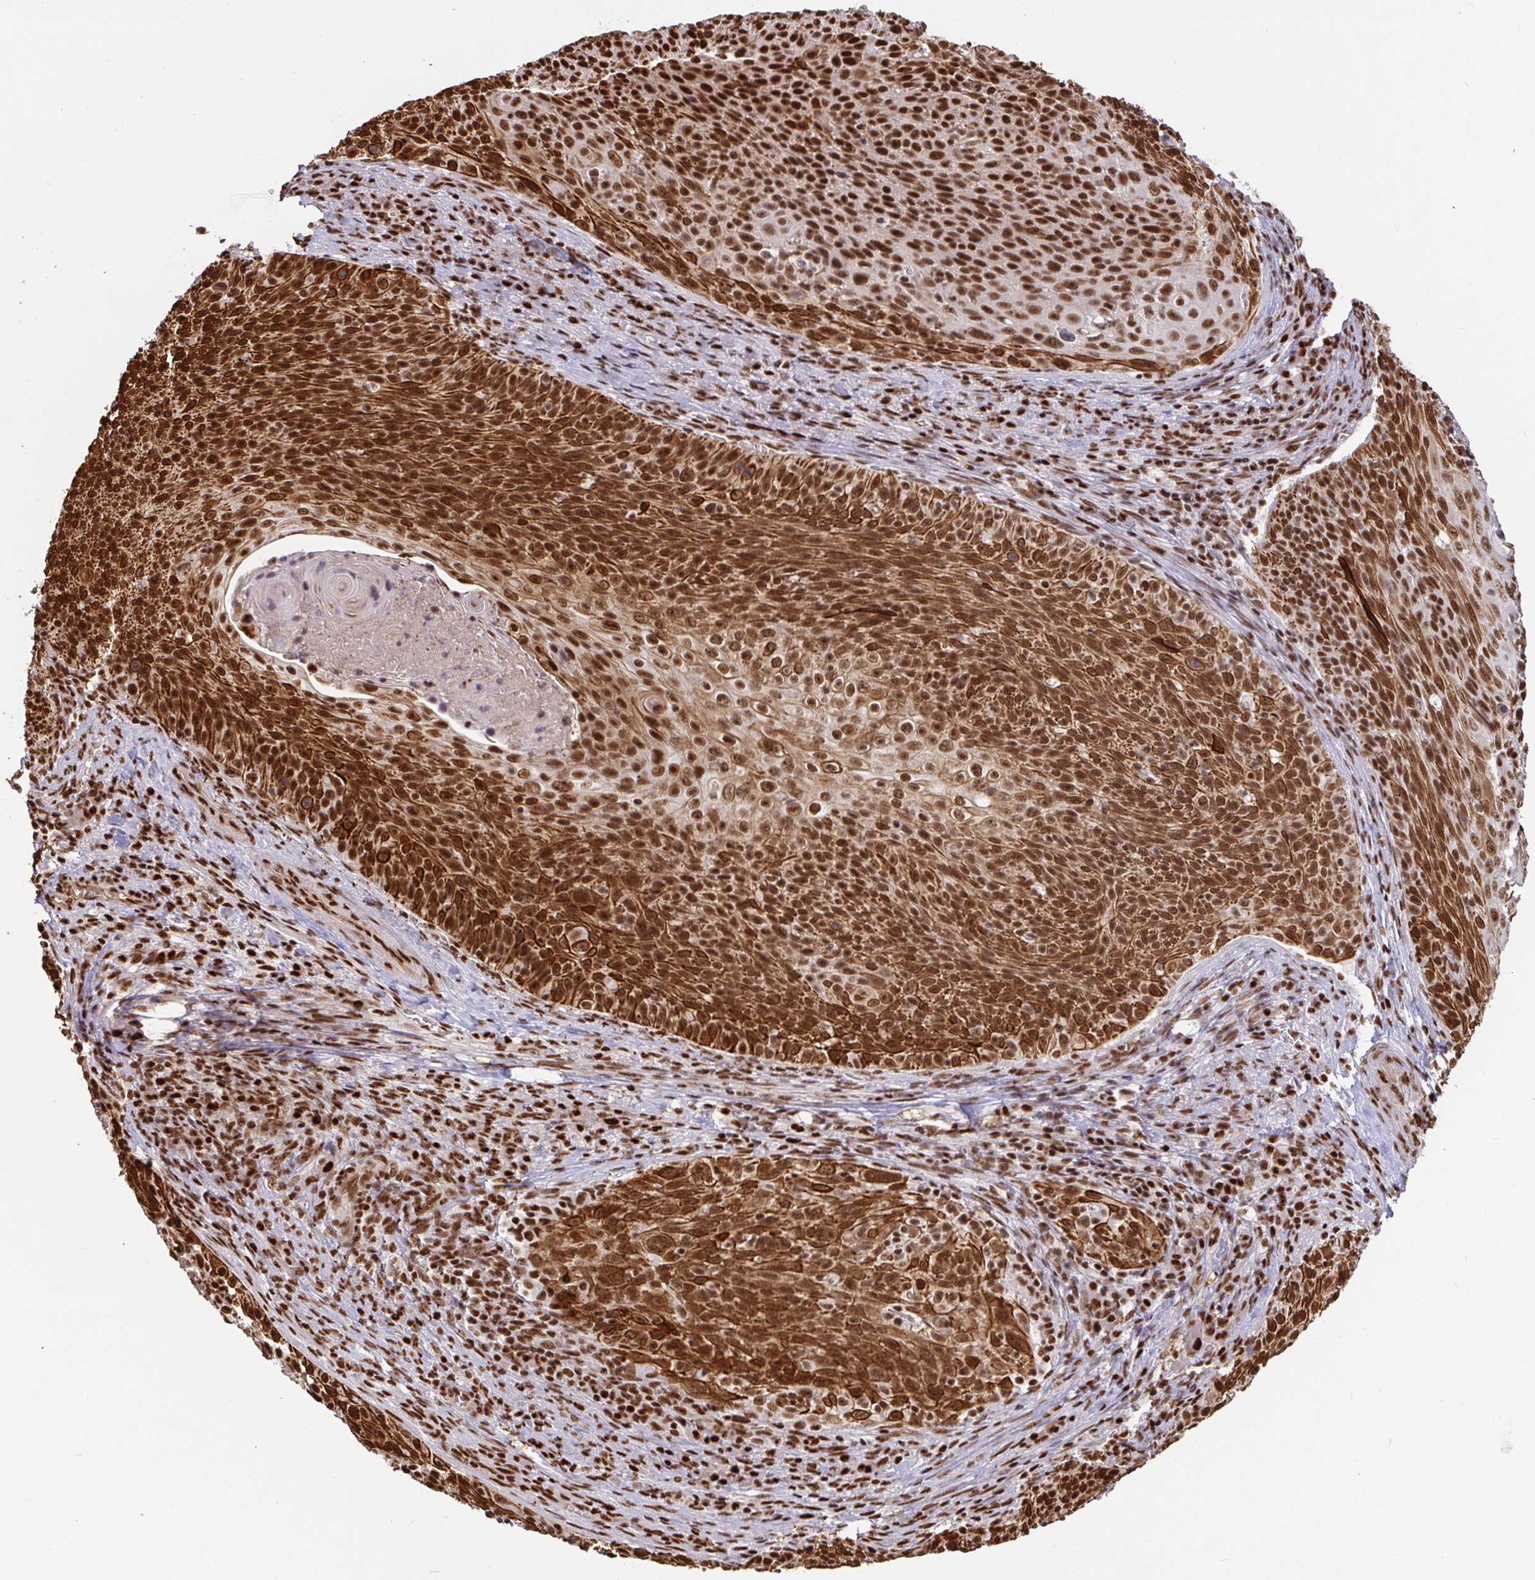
{"staining": {"intensity": "strong", "quantity": ">75%", "location": "cytoplasmic/membranous,nuclear"}, "tissue": "cervical cancer", "cell_type": "Tumor cells", "image_type": "cancer", "snomed": [{"axis": "morphology", "description": "Squamous cell carcinoma, NOS"}, {"axis": "topography", "description": "Cervix"}], "caption": "Protein staining exhibits strong cytoplasmic/membranous and nuclear staining in about >75% of tumor cells in squamous cell carcinoma (cervical).", "gene": "SP3", "patient": {"sex": "female", "age": 31}}